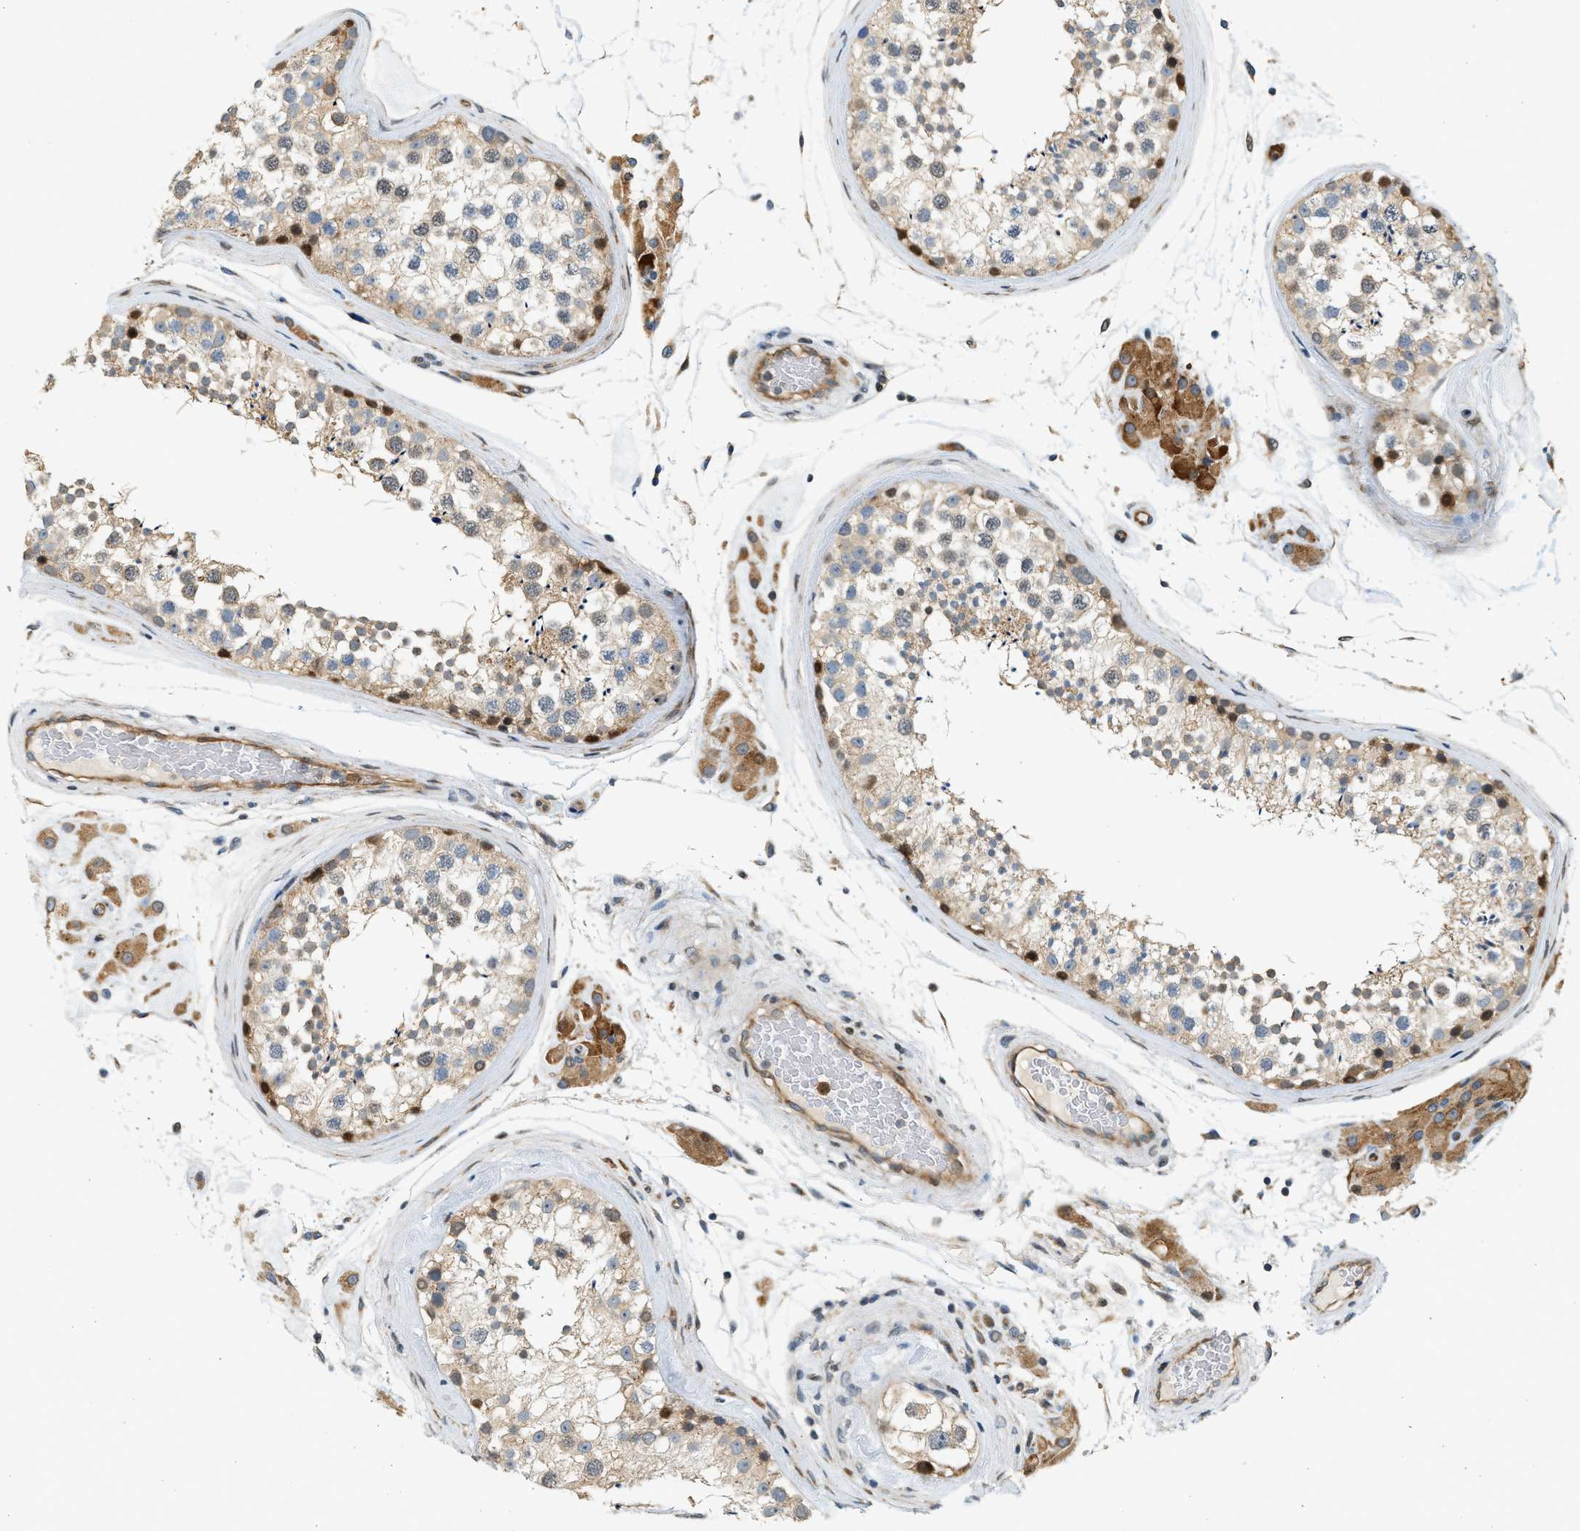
{"staining": {"intensity": "moderate", "quantity": ">75%", "location": "cytoplasmic/membranous,nuclear"}, "tissue": "testis", "cell_type": "Cells in seminiferous ducts", "image_type": "normal", "snomed": [{"axis": "morphology", "description": "Normal tissue, NOS"}, {"axis": "topography", "description": "Testis"}], "caption": "This histopathology image reveals immunohistochemistry staining of normal testis, with medium moderate cytoplasmic/membranous,nuclear positivity in about >75% of cells in seminiferous ducts.", "gene": "NRSN2", "patient": {"sex": "male", "age": 46}}